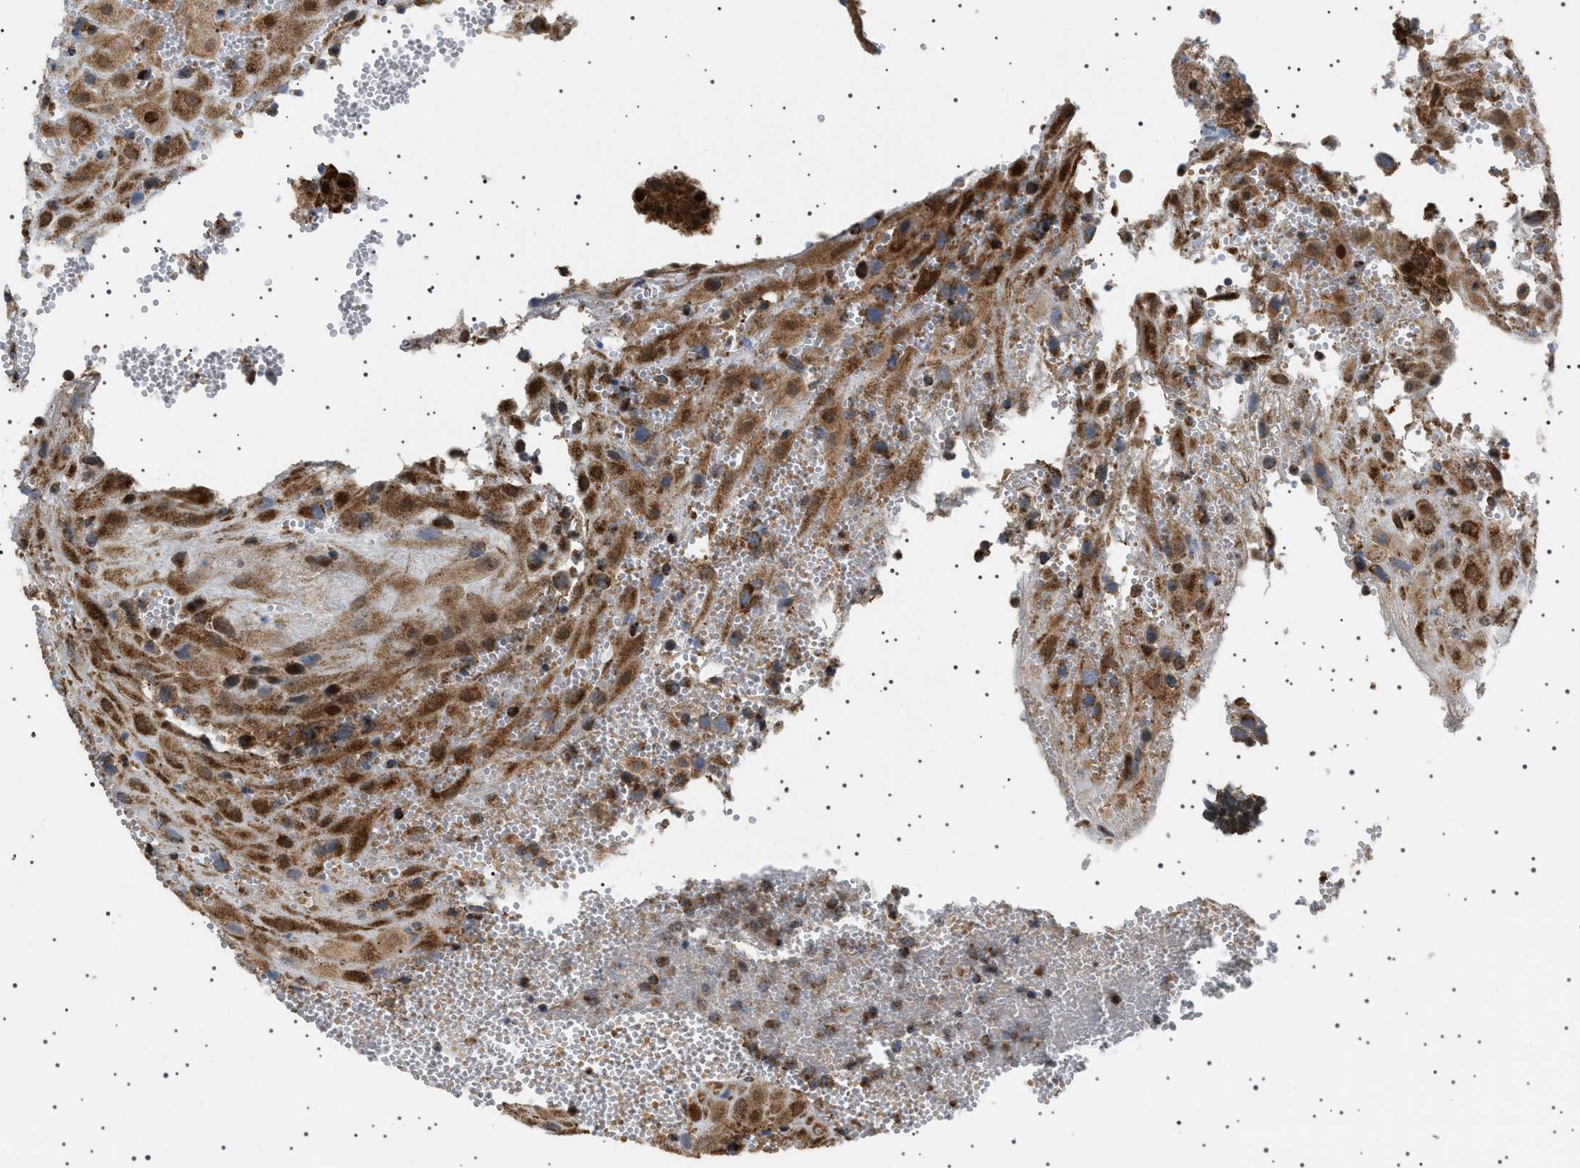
{"staining": {"intensity": "moderate", "quantity": ">75%", "location": "cytoplasmic/membranous,nuclear"}, "tissue": "placenta", "cell_type": "Decidual cells", "image_type": "normal", "snomed": [{"axis": "morphology", "description": "Normal tissue, NOS"}, {"axis": "topography", "description": "Placenta"}], "caption": "A micrograph of placenta stained for a protein displays moderate cytoplasmic/membranous,nuclear brown staining in decidual cells.", "gene": "MELK", "patient": {"sex": "female", "age": 18}}